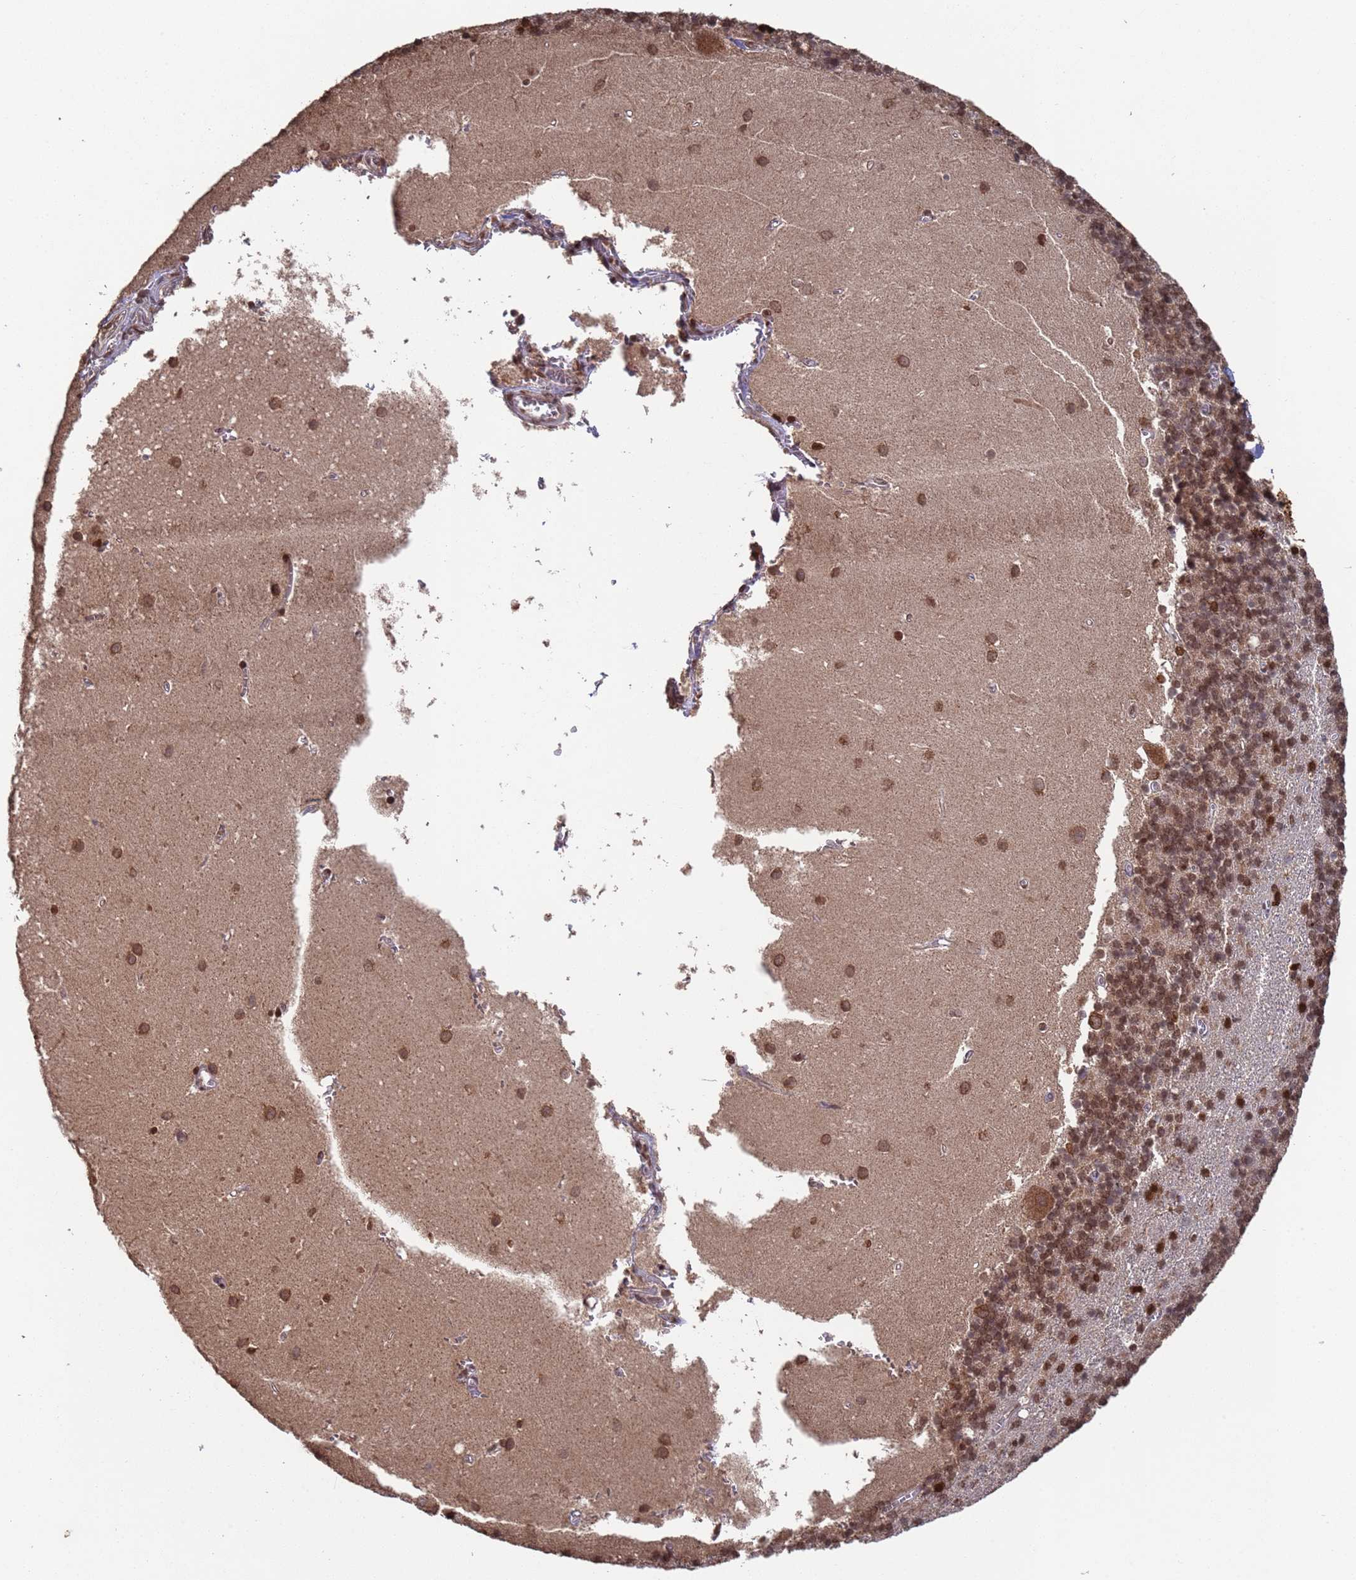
{"staining": {"intensity": "moderate", "quantity": ">75%", "location": "cytoplasmic/membranous,nuclear"}, "tissue": "cerebellum", "cell_type": "Cells in granular layer", "image_type": "normal", "snomed": [{"axis": "morphology", "description": "Normal tissue, NOS"}, {"axis": "topography", "description": "Cerebellum"}], "caption": "Immunohistochemical staining of unremarkable cerebellum shows medium levels of moderate cytoplasmic/membranous,nuclear positivity in approximately >75% of cells in granular layer. (DAB (3,3'-diaminobenzidine) IHC, brown staining for protein, blue staining for nuclei).", "gene": "FUBP3", "patient": {"sex": "male", "age": 54}}